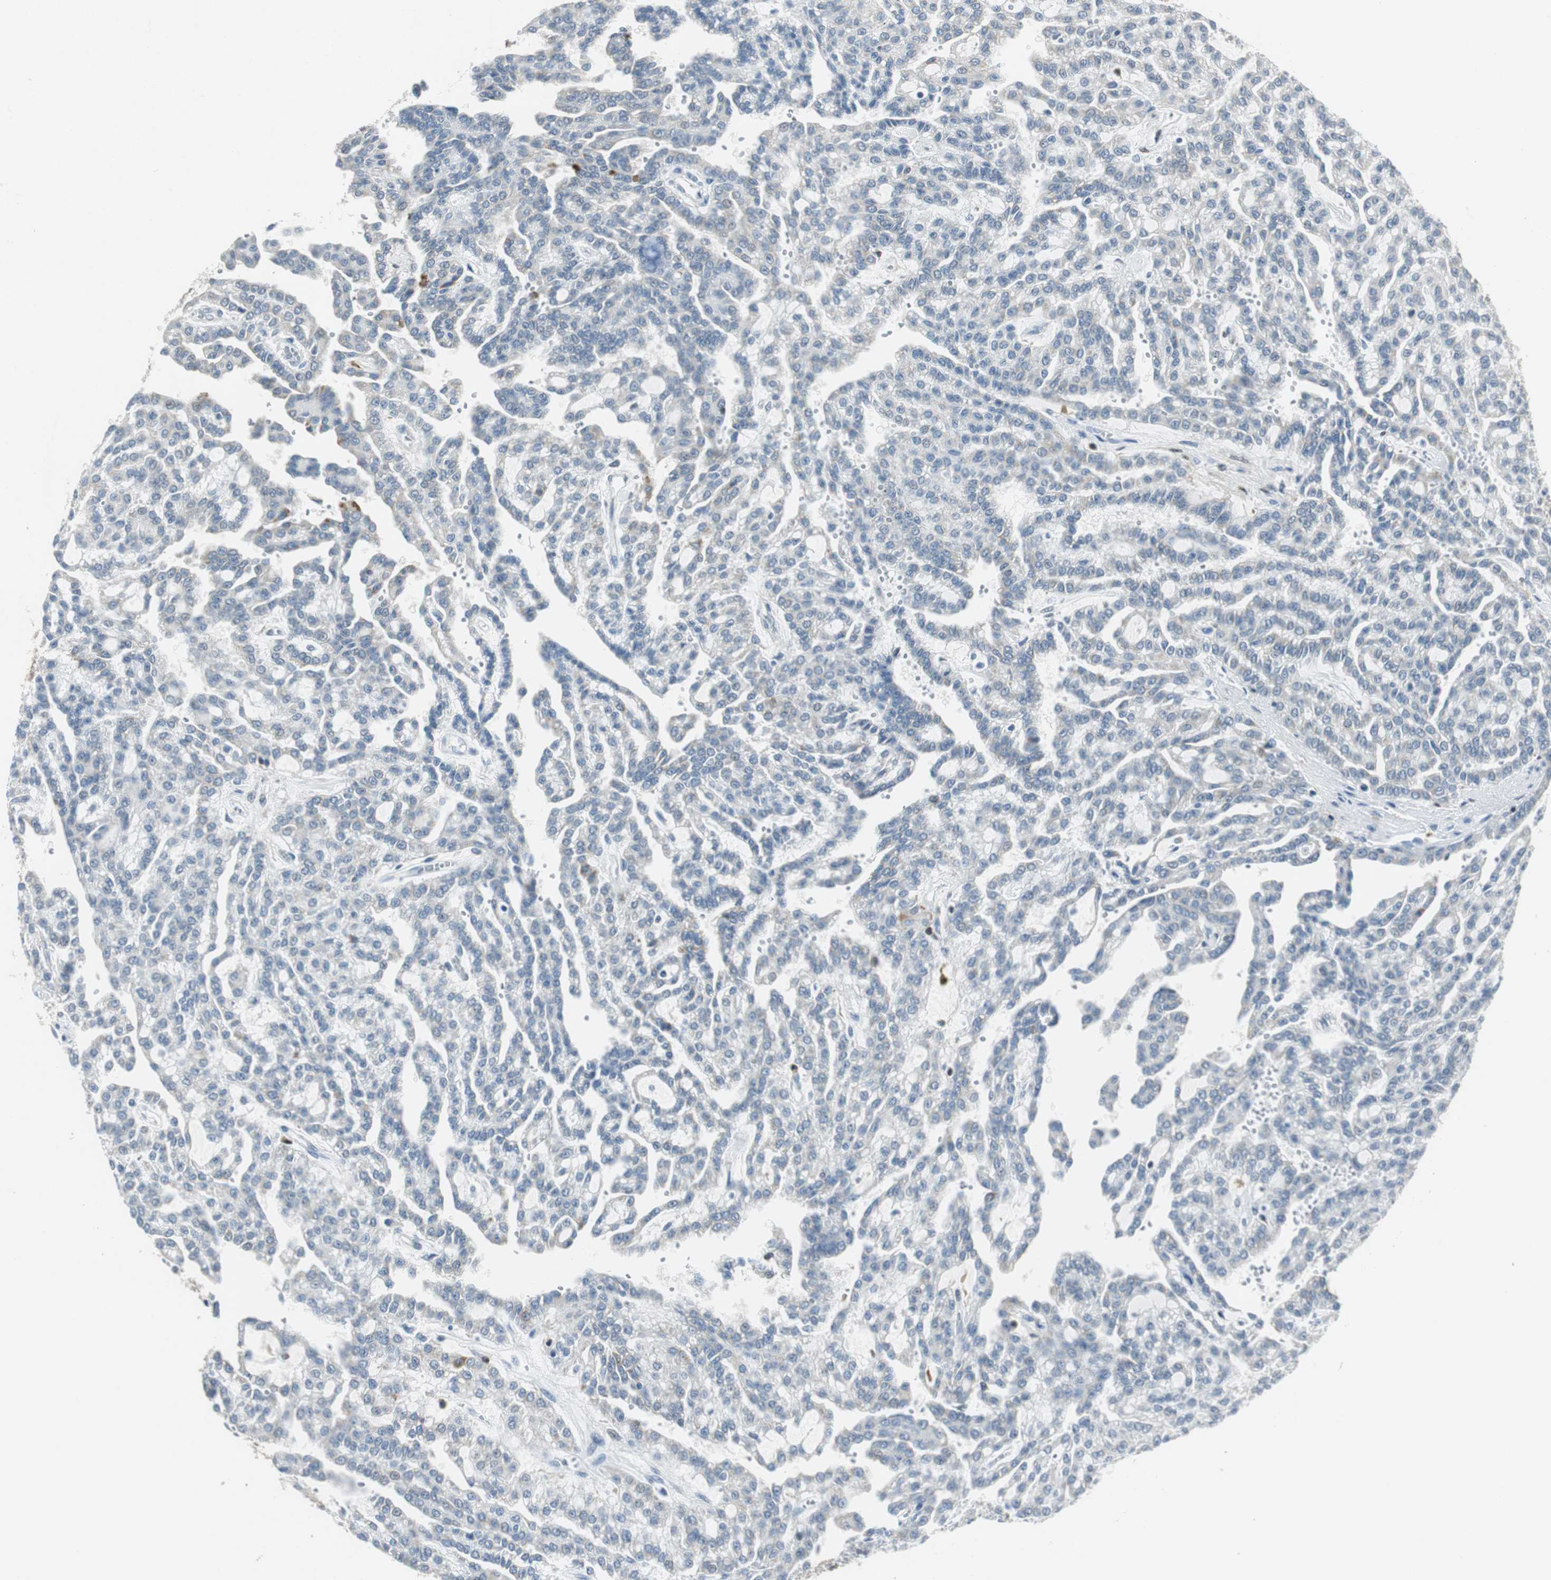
{"staining": {"intensity": "negative", "quantity": "none", "location": "none"}, "tissue": "renal cancer", "cell_type": "Tumor cells", "image_type": "cancer", "snomed": [{"axis": "morphology", "description": "Adenocarcinoma, NOS"}, {"axis": "topography", "description": "Kidney"}], "caption": "Renal adenocarcinoma was stained to show a protein in brown. There is no significant expression in tumor cells. (DAB IHC with hematoxylin counter stain).", "gene": "ME1", "patient": {"sex": "male", "age": 63}}